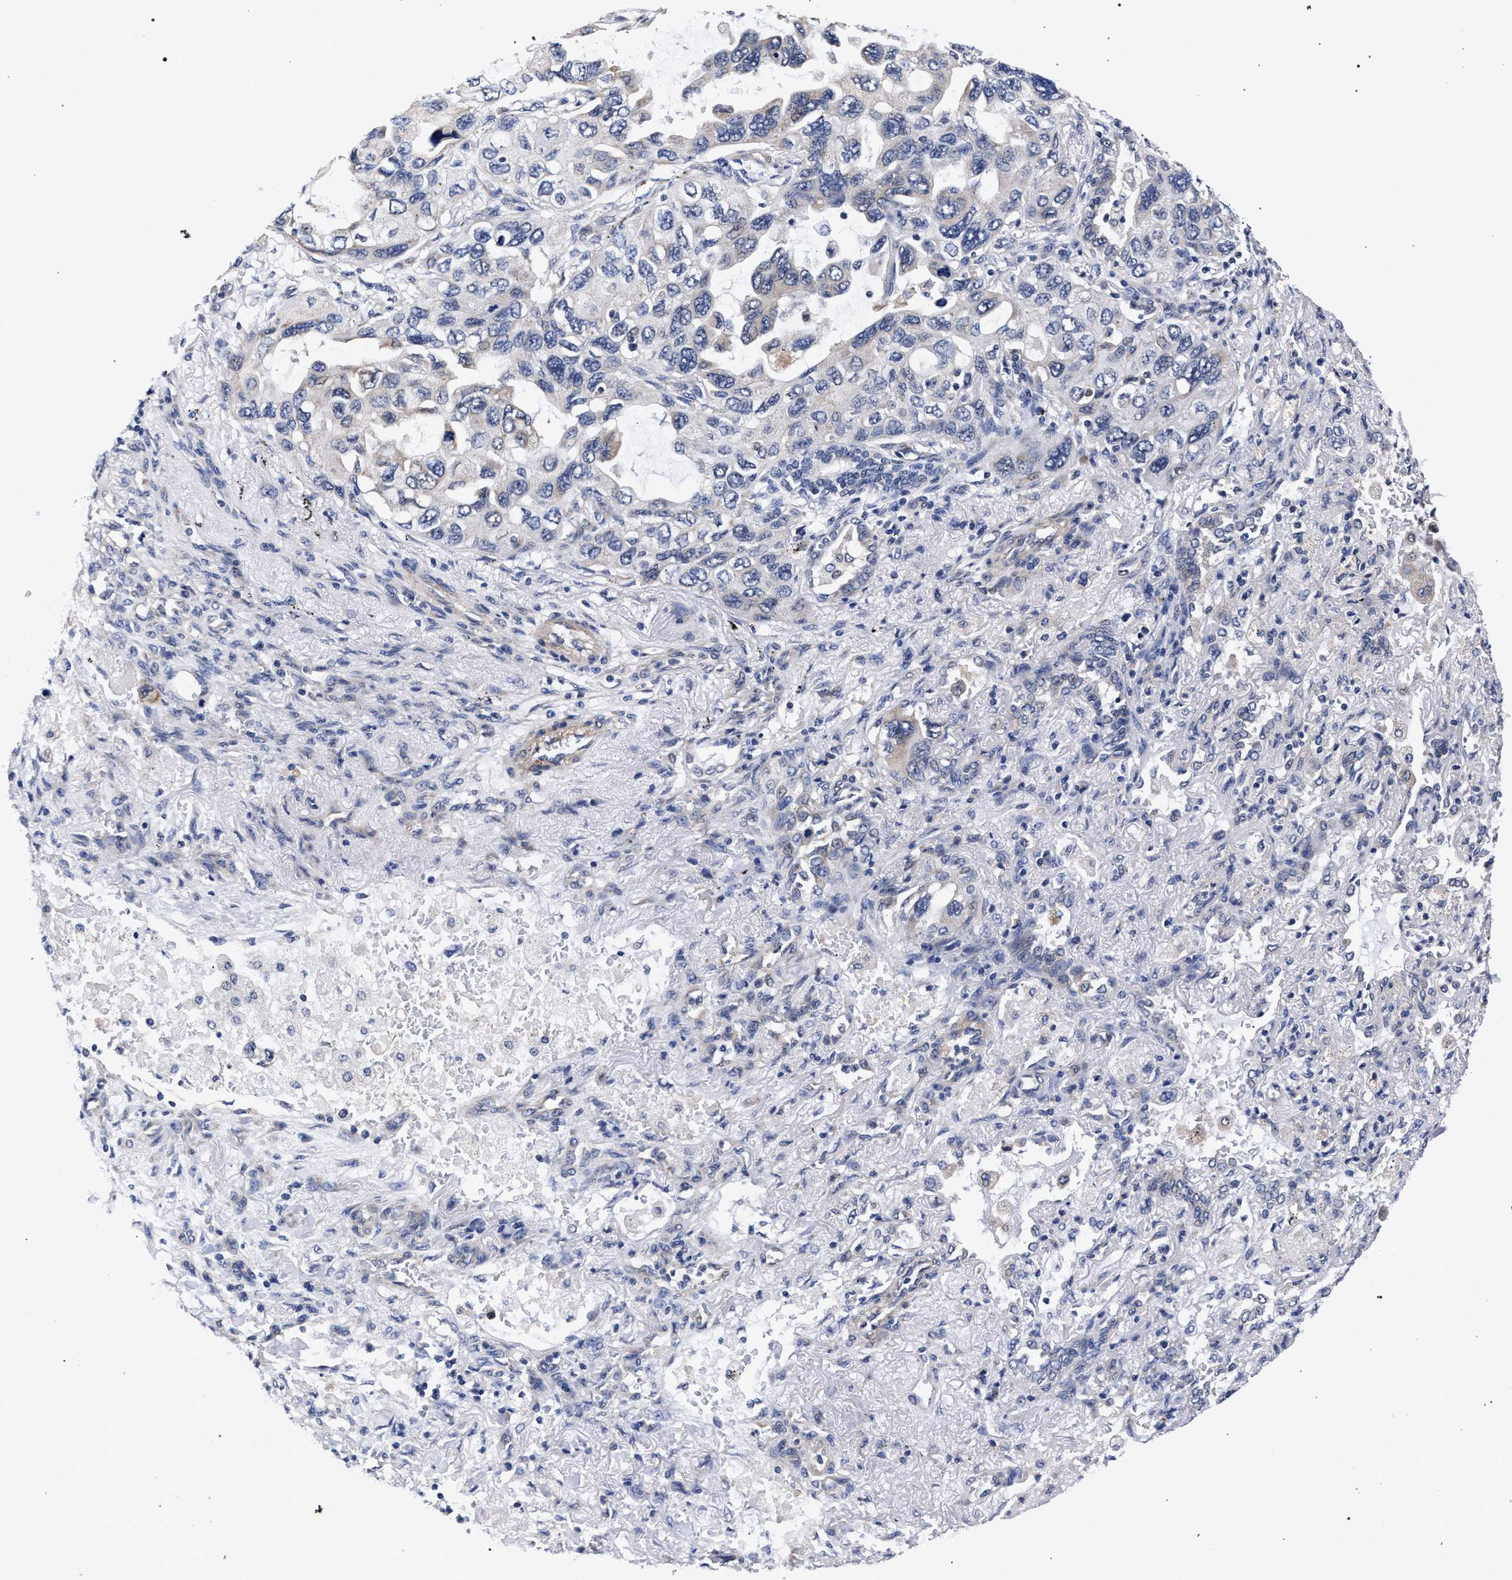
{"staining": {"intensity": "negative", "quantity": "none", "location": "none"}, "tissue": "lung cancer", "cell_type": "Tumor cells", "image_type": "cancer", "snomed": [{"axis": "morphology", "description": "Squamous cell carcinoma, NOS"}, {"axis": "topography", "description": "Lung"}], "caption": "This is a micrograph of immunohistochemistry staining of lung cancer, which shows no expression in tumor cells. The staining was performed using DAB (3,3'-diaminobenzidine) to visualize the protein expression in brown, while the nuclei were stained in blue with hematoxylin (Magnification: 20x).", "gene": "CFAP95", "patient": {"sex": "female", "age": 73}}